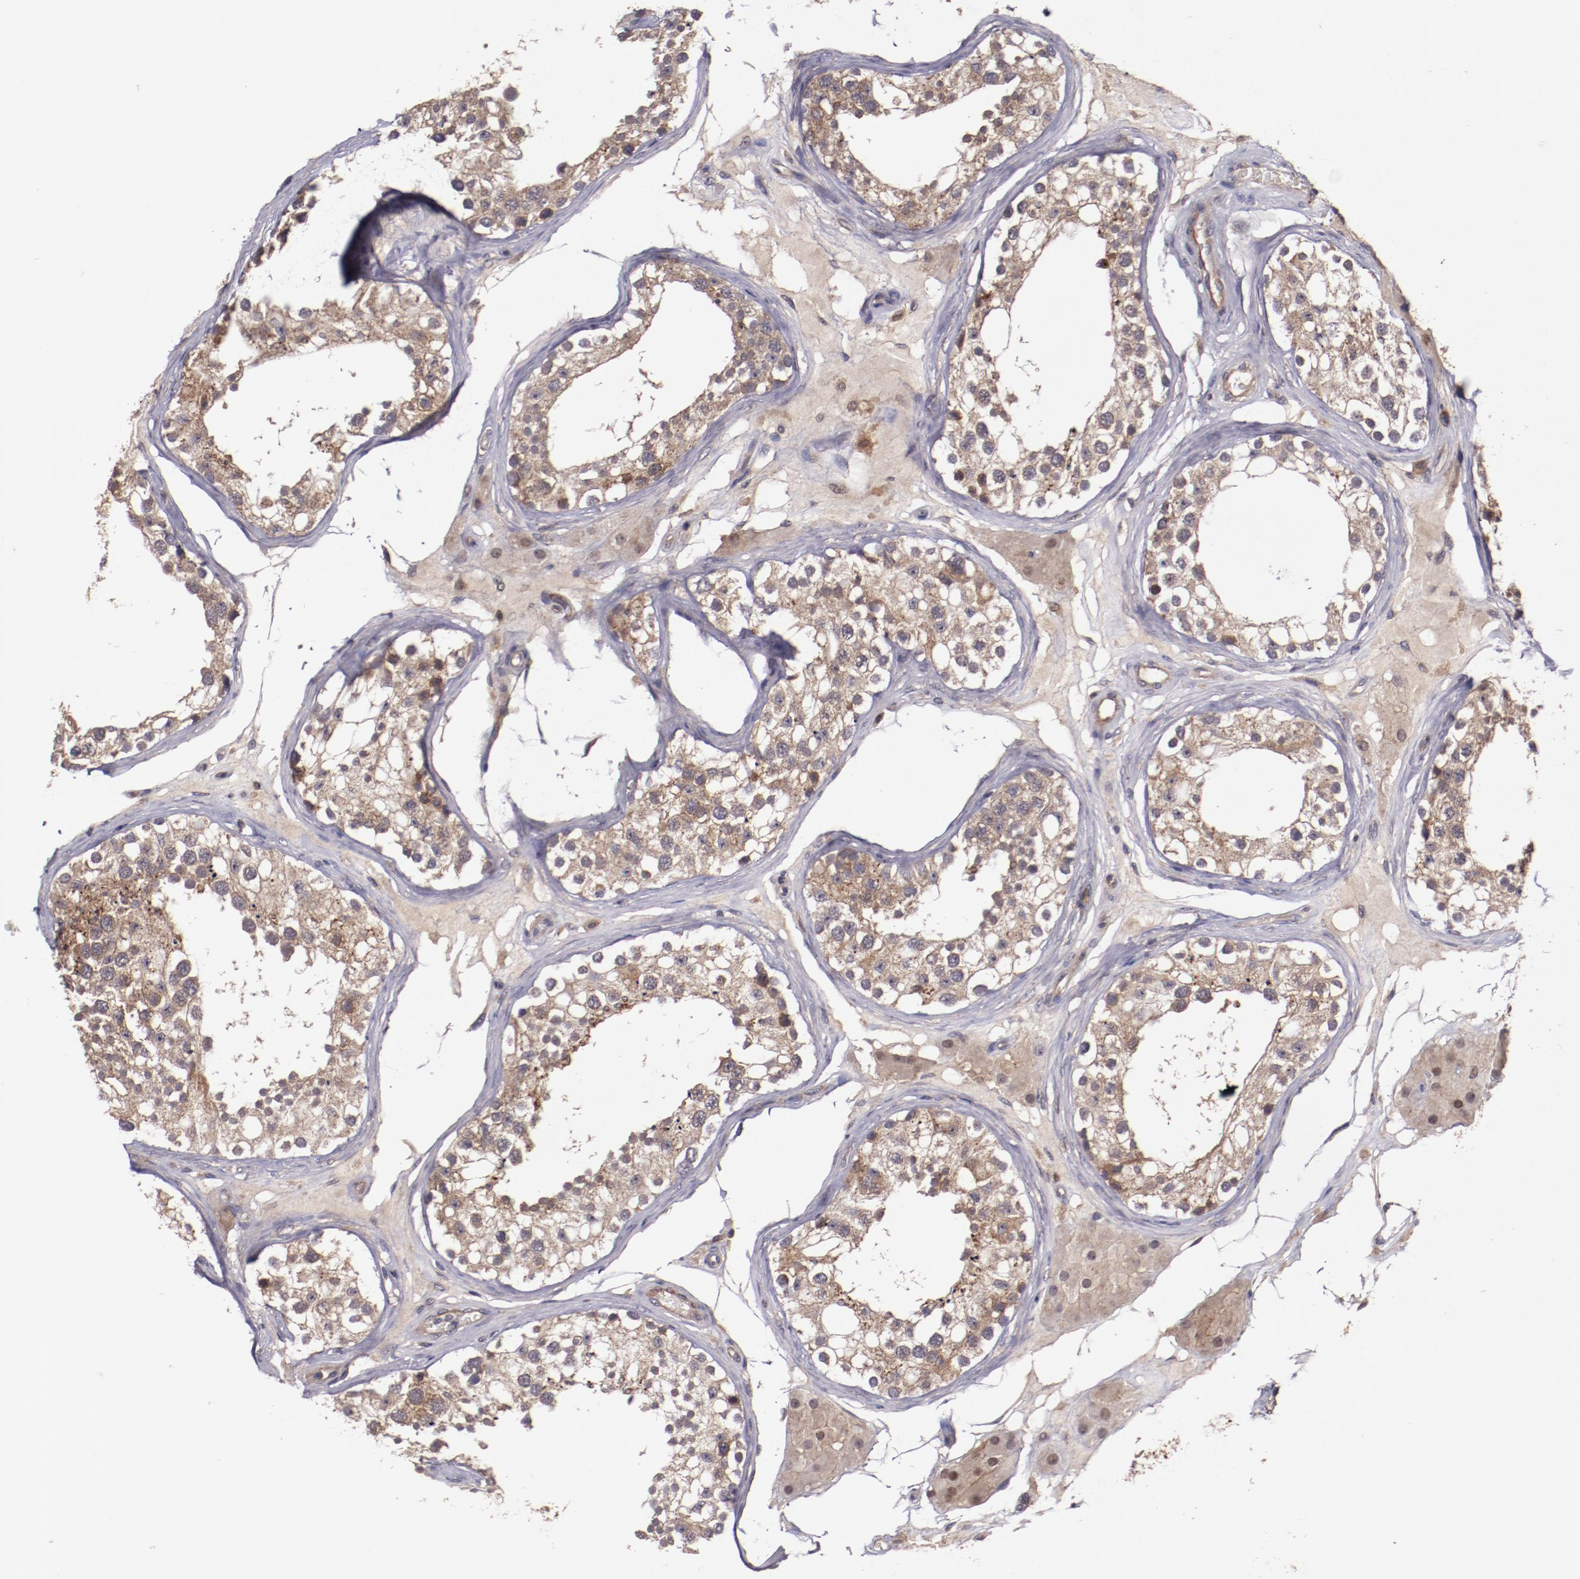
{"staining": {"intensity": "weak", "quantity": ">75%", "location": "cytoplasmic/membranous"}, "tissue": "testis", "cell_type": "Cells in seminiferous ducts", "image_type": "normal", "snomed": [{"axis": "morphology", "description": "Normal tissue, NOS"}, {"axis": "topography", "description": "Testis"}], "caption": "Immunohistochemical staining of benign testis reveals low levels of weak cytoplasmic/membranous positivity in approximately >75% of cells in seminiferous ducts.", "gene": "FTSJ1", "patient": {"sex": "male", "age": 68}}